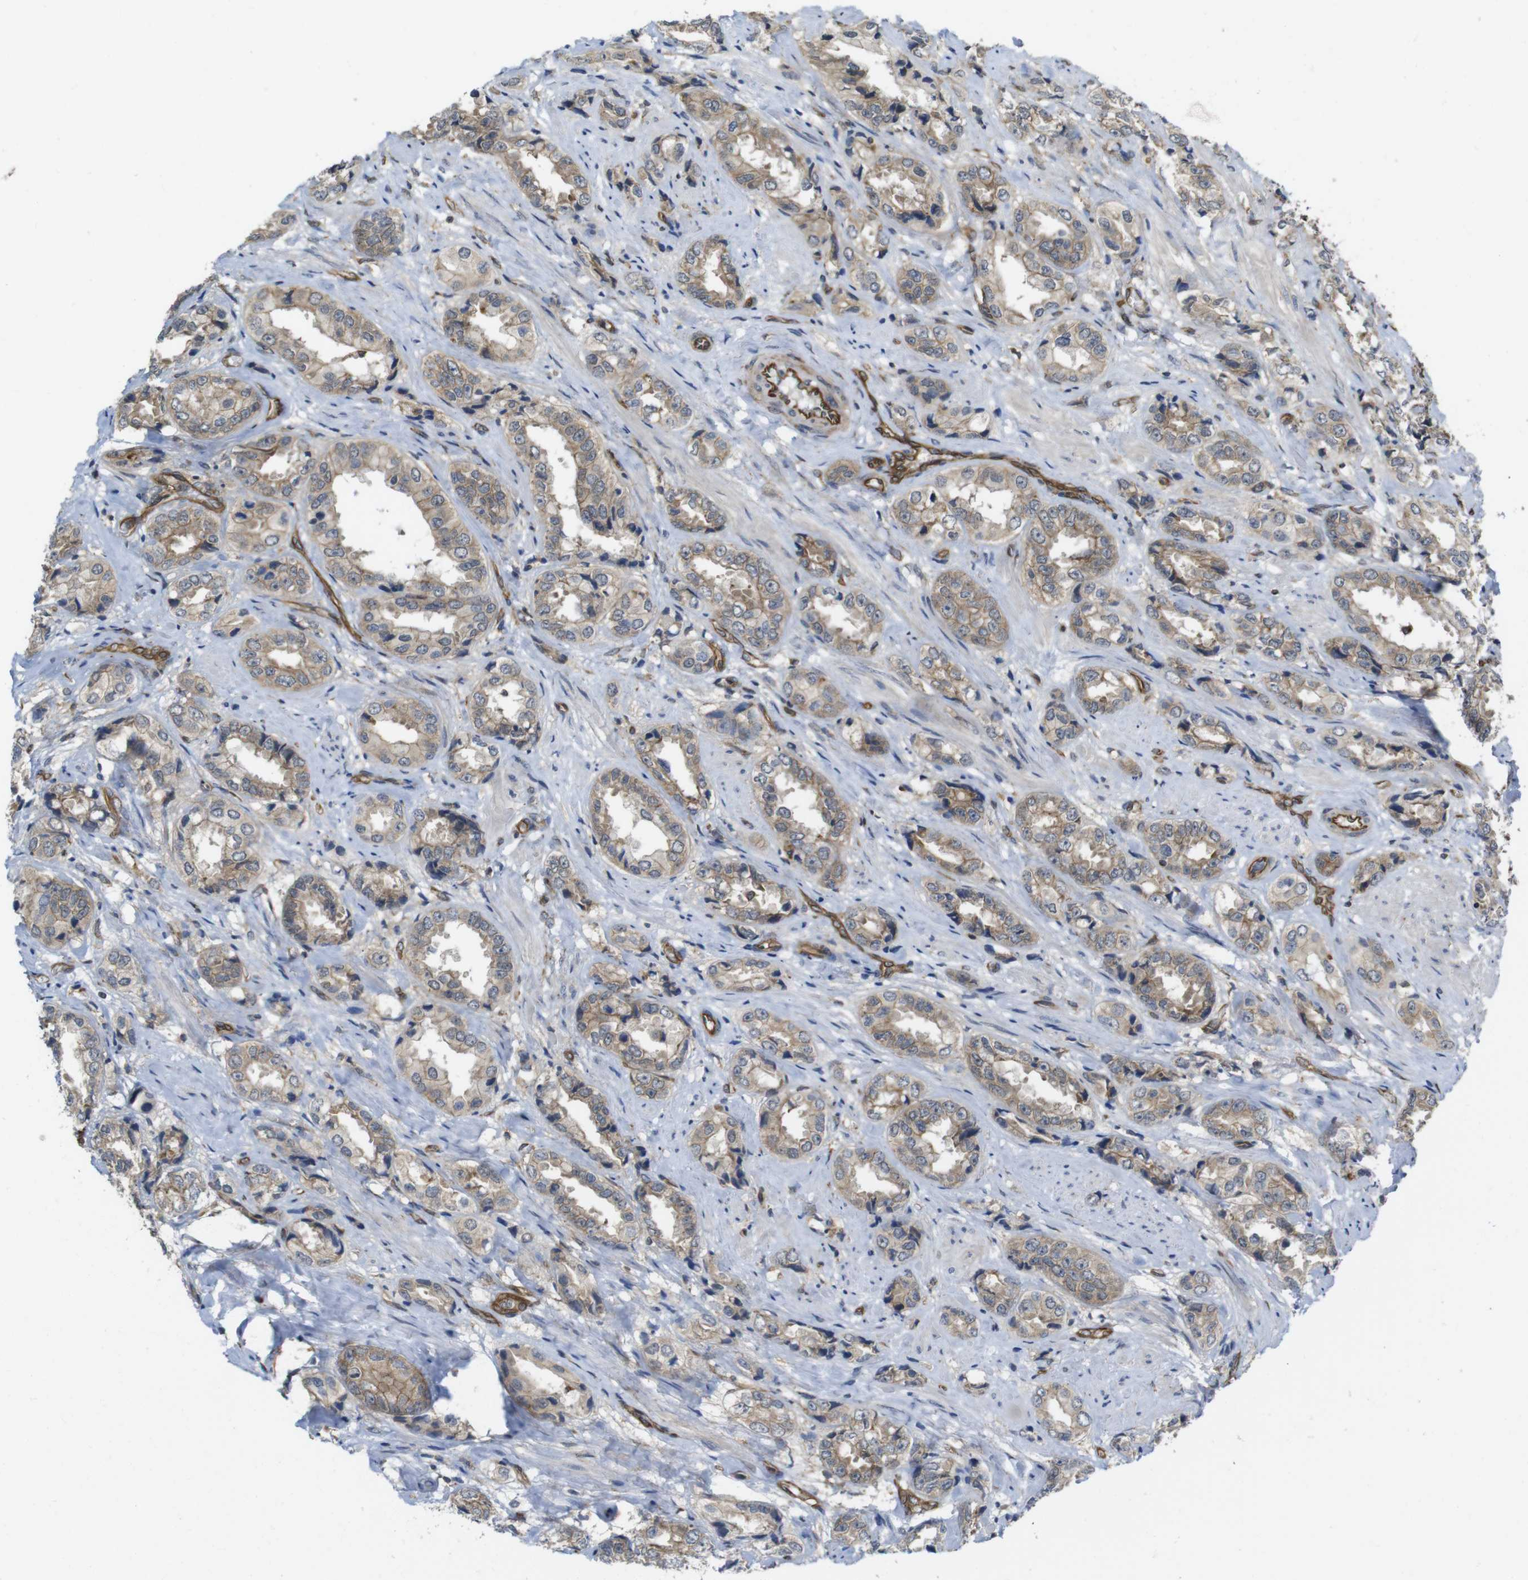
{"staining": {"intensity": "moderate", "quantity": ">75%", "location": "cytoplasmic/membranous"}, "tissue": "prostate cancer", "cell_type": "Tumor cells", "image_type": "cancer", "snomed": [{"axis": "morphology", "description": "Adenocarcinoma, High grade"}, {"axis": "topography", "description": "Prostate"}], "caption": "The histopathology image exhibits a brown stain indicating the presence of a protein in the cytoplasmic/membranous of tumor cells in prostate adenocarcinoma (high-grade). The staining was performed using DAB (3,3'-diaminobenzidine) to visualize the protein expression in brown, while the nuclei were stained in blue with hematoxylin (Magnification: 20x).", "gene": "ZDHHC5", "patient": {"sex": "male", "age": 61}}